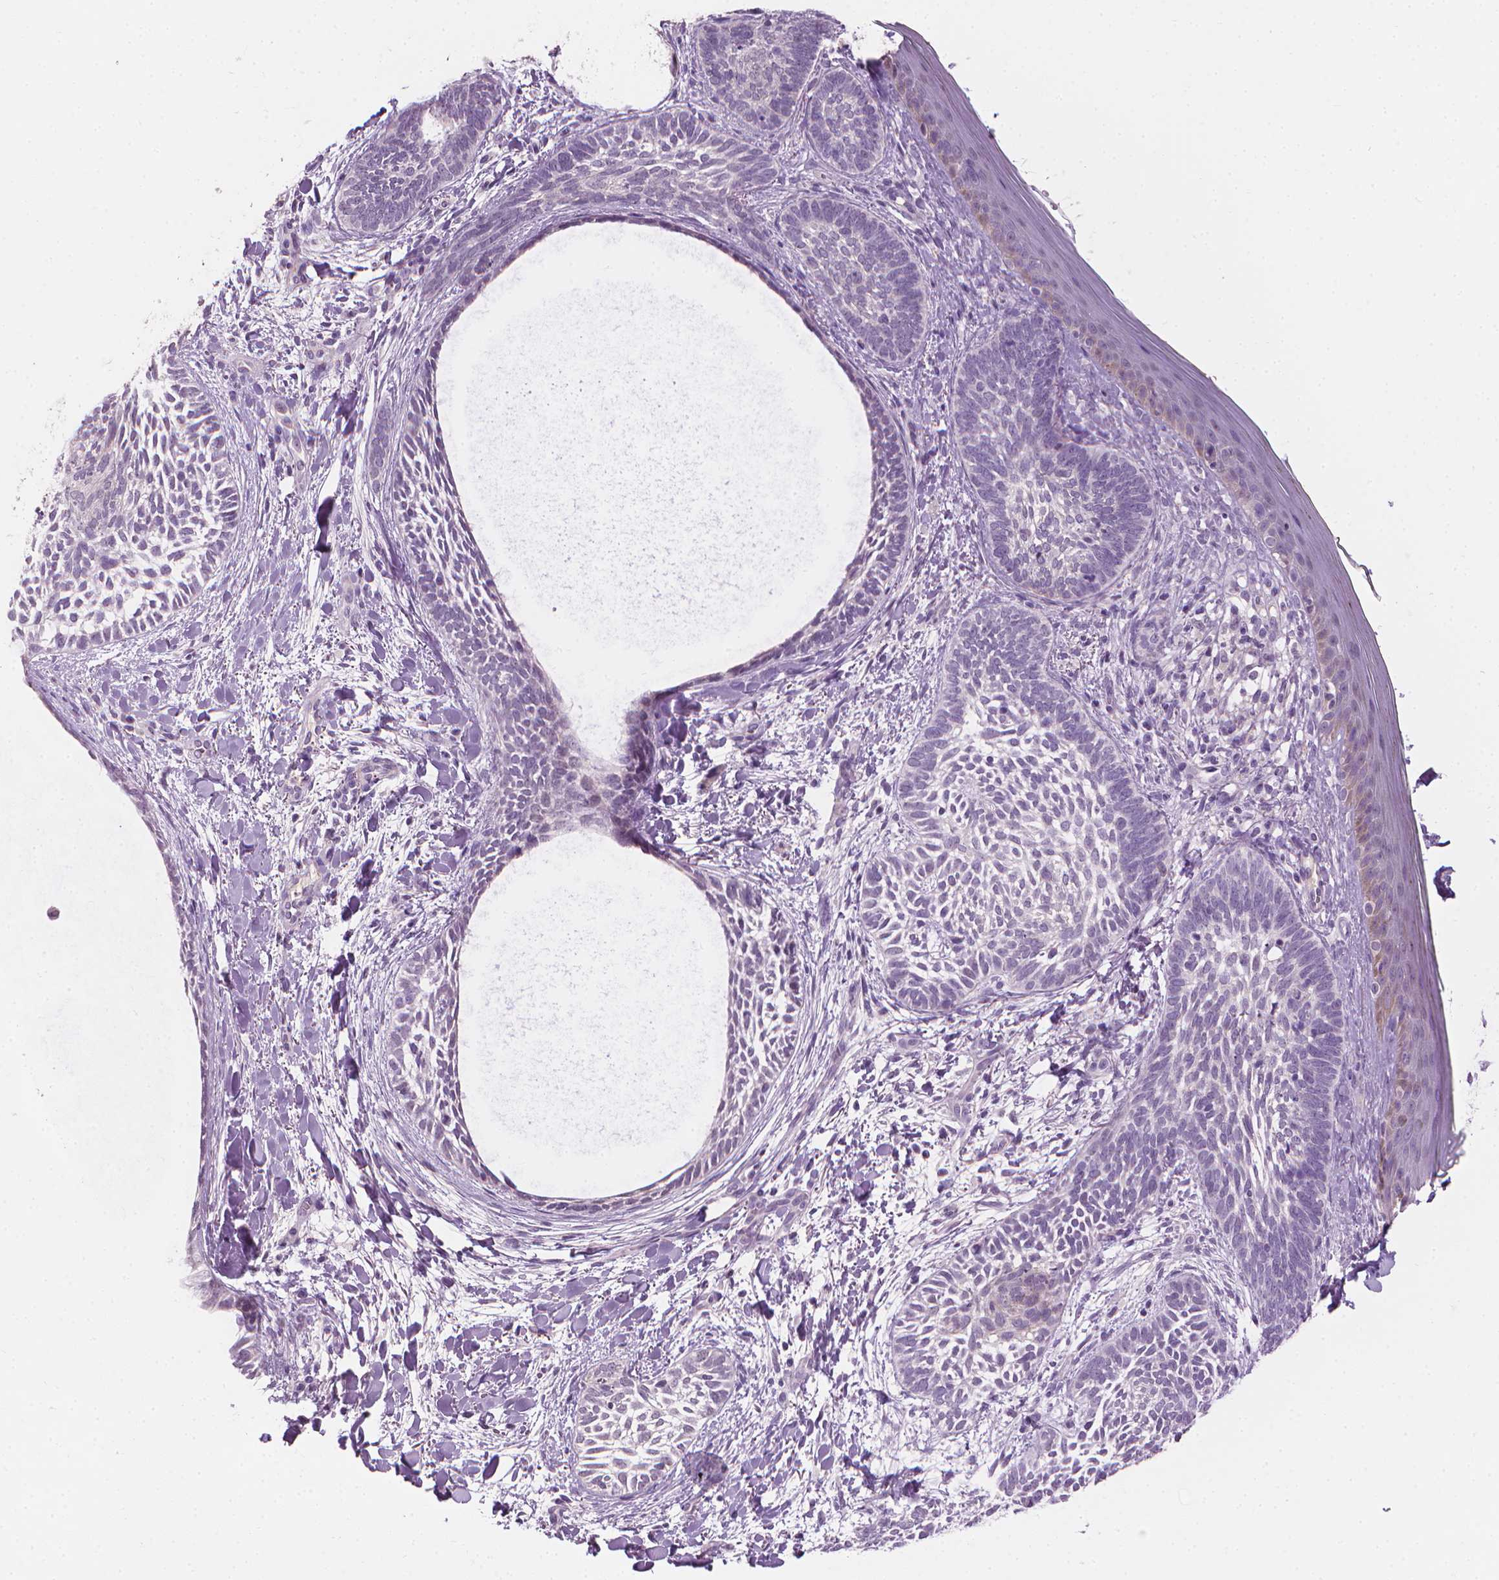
{"staining": {"intensity": "negative", "quantity": "none", "location": "none"}, "tissue": "skin cancer", "cell_type": "Tumor cells", "image_type": "cancer", "snomed": [{"axis": "morphology", "description": "Normal tissue, NOS"}, {"axis": "morphology", "description": "Basal cell carcinoma"}, {"axis": "topography", "description": "Skin"}], "caption": "The photomicrograph reveals no significant expression in tumor cells of skin cancer.", "gene": "SAXO2", "patient": {"sex": "male", "age": 46}}